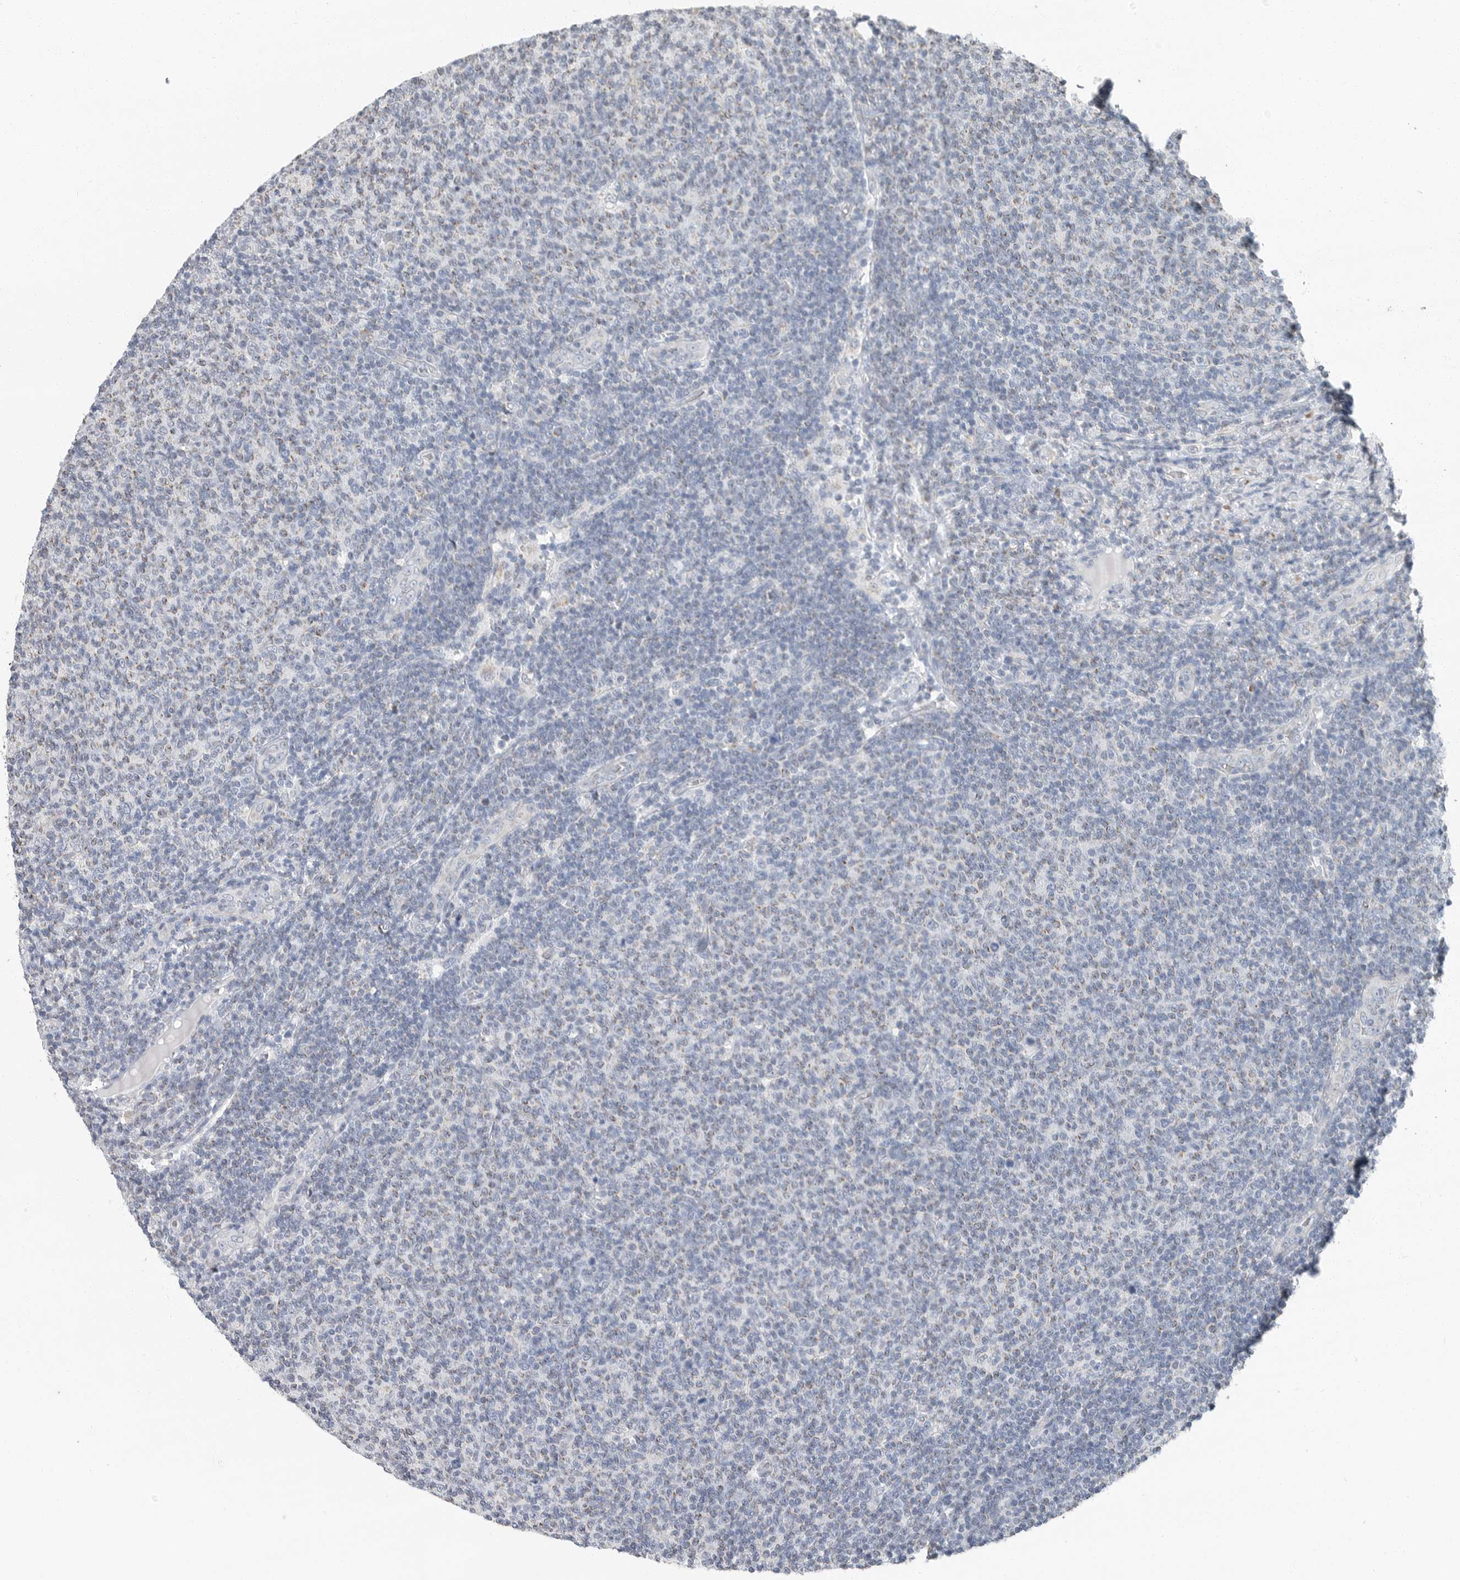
{"staining": {"intensity": "negative", "quantity": "none", "location": "none"}, "tissue": "lymphoma", "cell_type": "Tumor cells", "image_type": "cancer", "snomed": [{"axis": "morphology", "description": "Malignant lymphoma, non-Hodgkin's type, Low grade"}, {"axis": "topography", "description": "Lymph node"}], "caption": "Protein analysis of lymphoma demonstrates no significant positivity in tumor cells.", "gene": "PLN", "patient": {"sex": "male", "age": 66}}